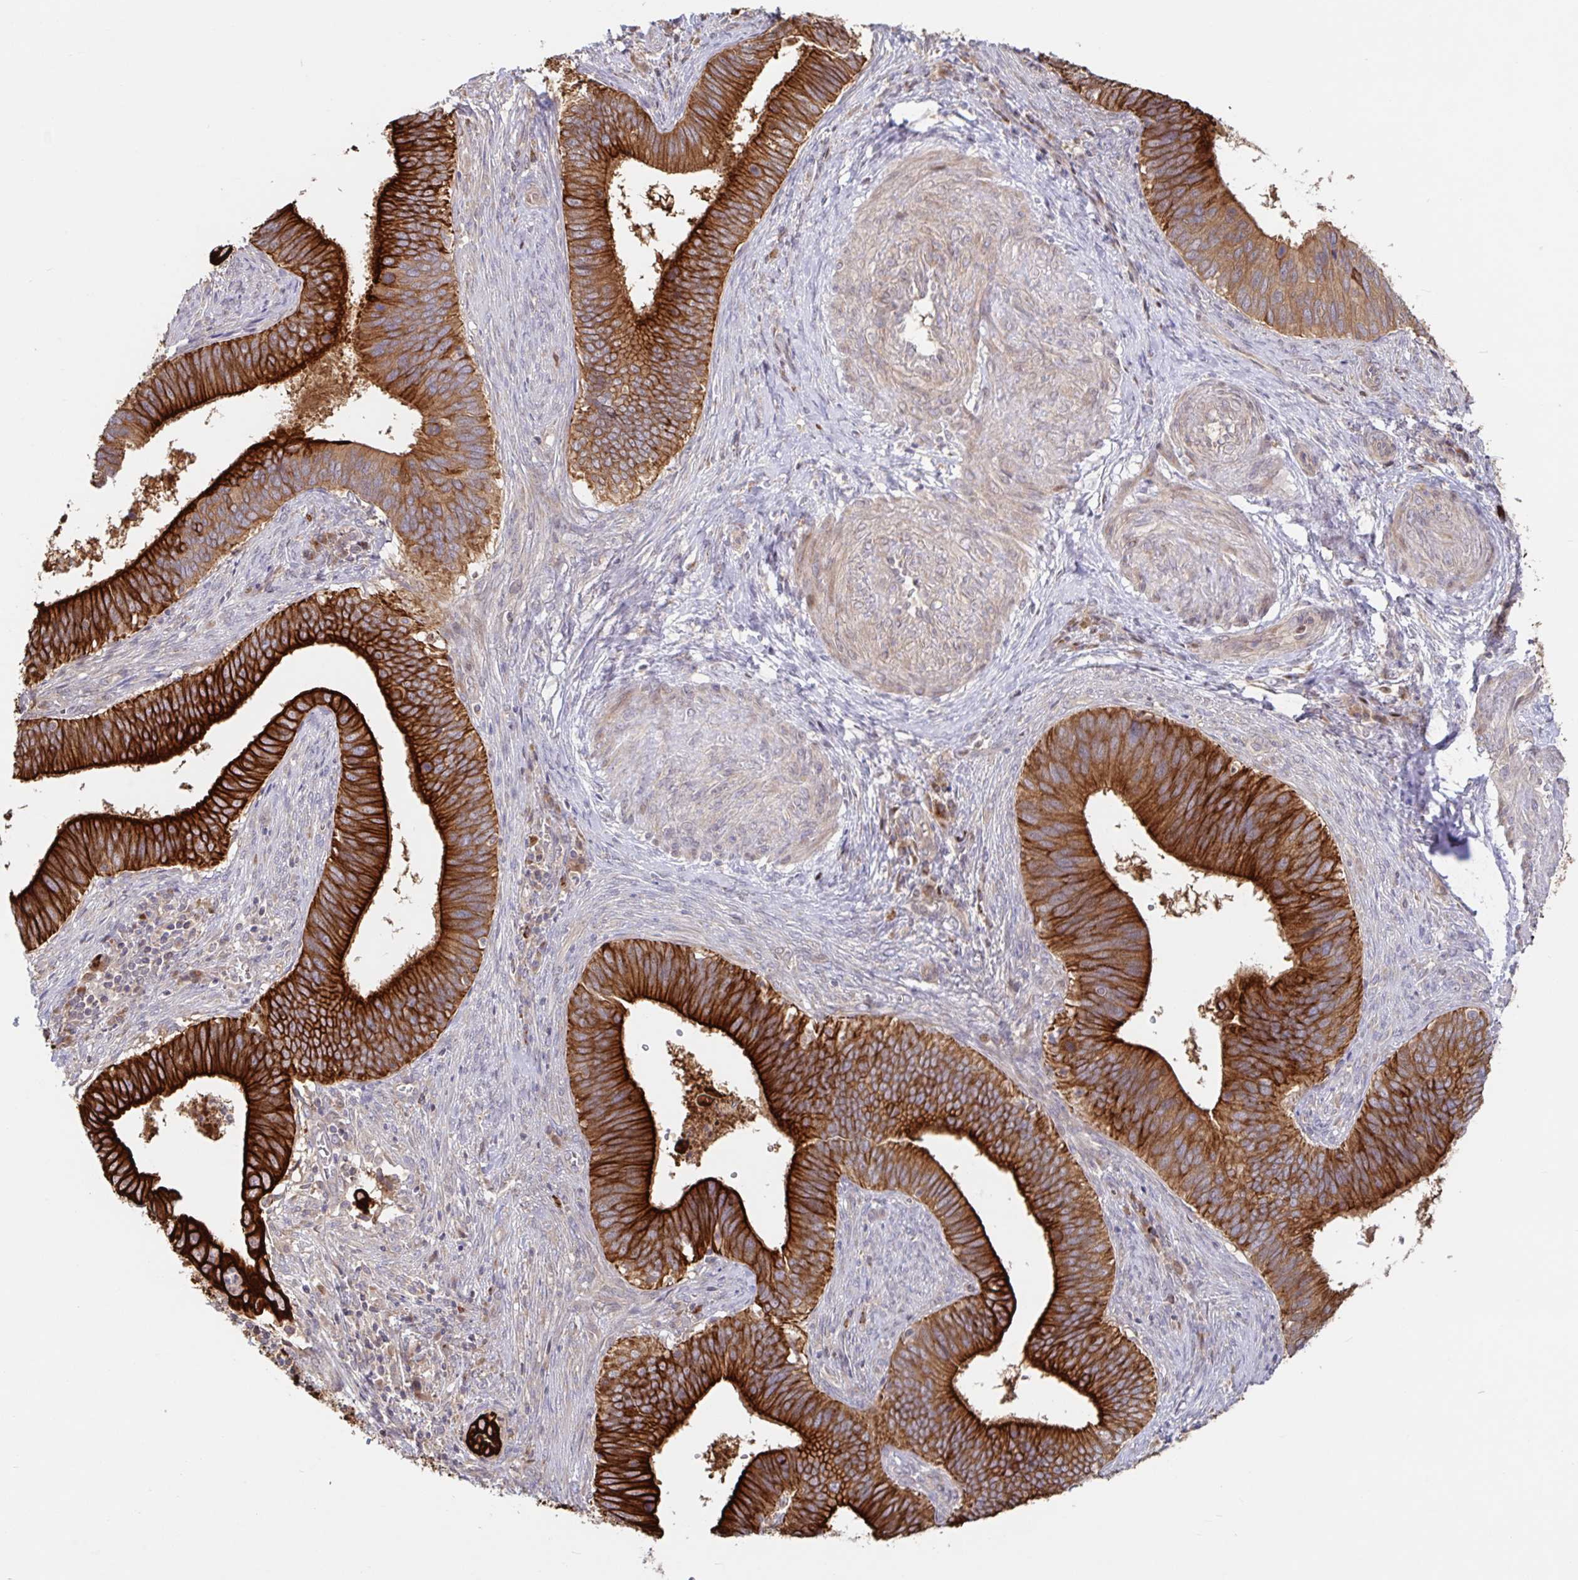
{"staining": {"intensity": "strong", "quantity": ">75%", "location": "cytoplasmic/membranous"}, "tissue": "cervical cancer", "cell_type": "Tumor cells", "image_type": "cancer", "snomed": [{"axis": "morphology", "description": "Adenocarcinoma, NOS"}, {"axis": "topography", "description": "Cervix"}], "caption": "Immunohistochemical staining of human cervical adenocarcinoma reveals high levels of strong cytoplasmic/membranous protein staining in about >75% of tumor cells. The protein is shown in brown color, while the nuclei are stained blue.", "gene": "AACS", "patient": {"sex": "female", "age": 42}}